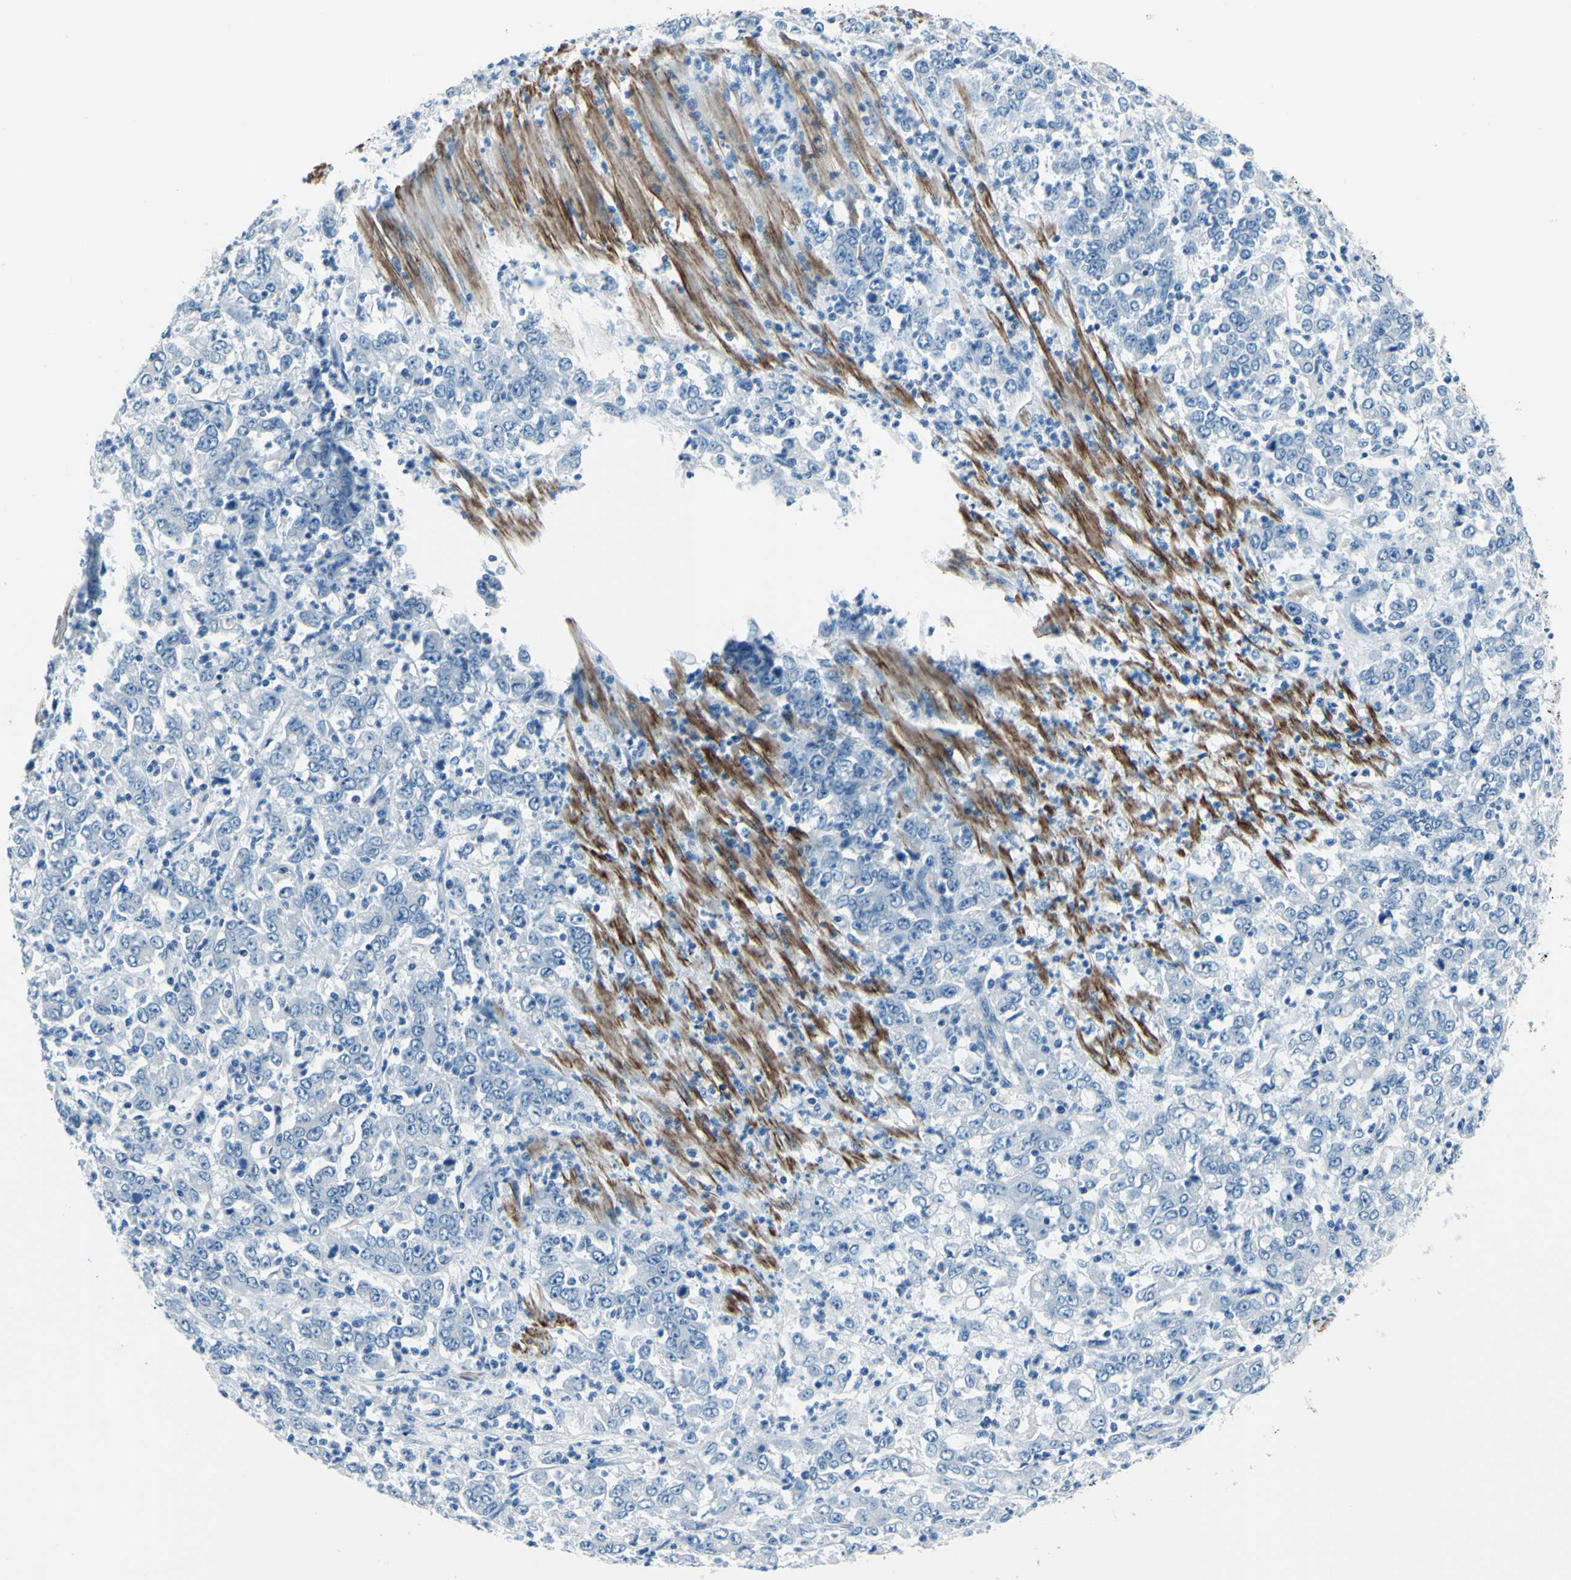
{"staining": {"intensity": "negative", "quantity": "none", "location": "none"}, "tissue": "stomach cancer", "cell_type": "Tumor cells", "image_type": "cancer", "snomed": [{"axis": "morphology", "description": "Adenocarcinoma, NOS"}, {"axis": "topography", "description": "Stomach, lower"}], "caption": "Immunohistochemistry of human adenocarcinoma (stomach) shows no positivity in tumor cells.", "gene": "CDH15", "patient": {"sex": "female", "age": 71}}